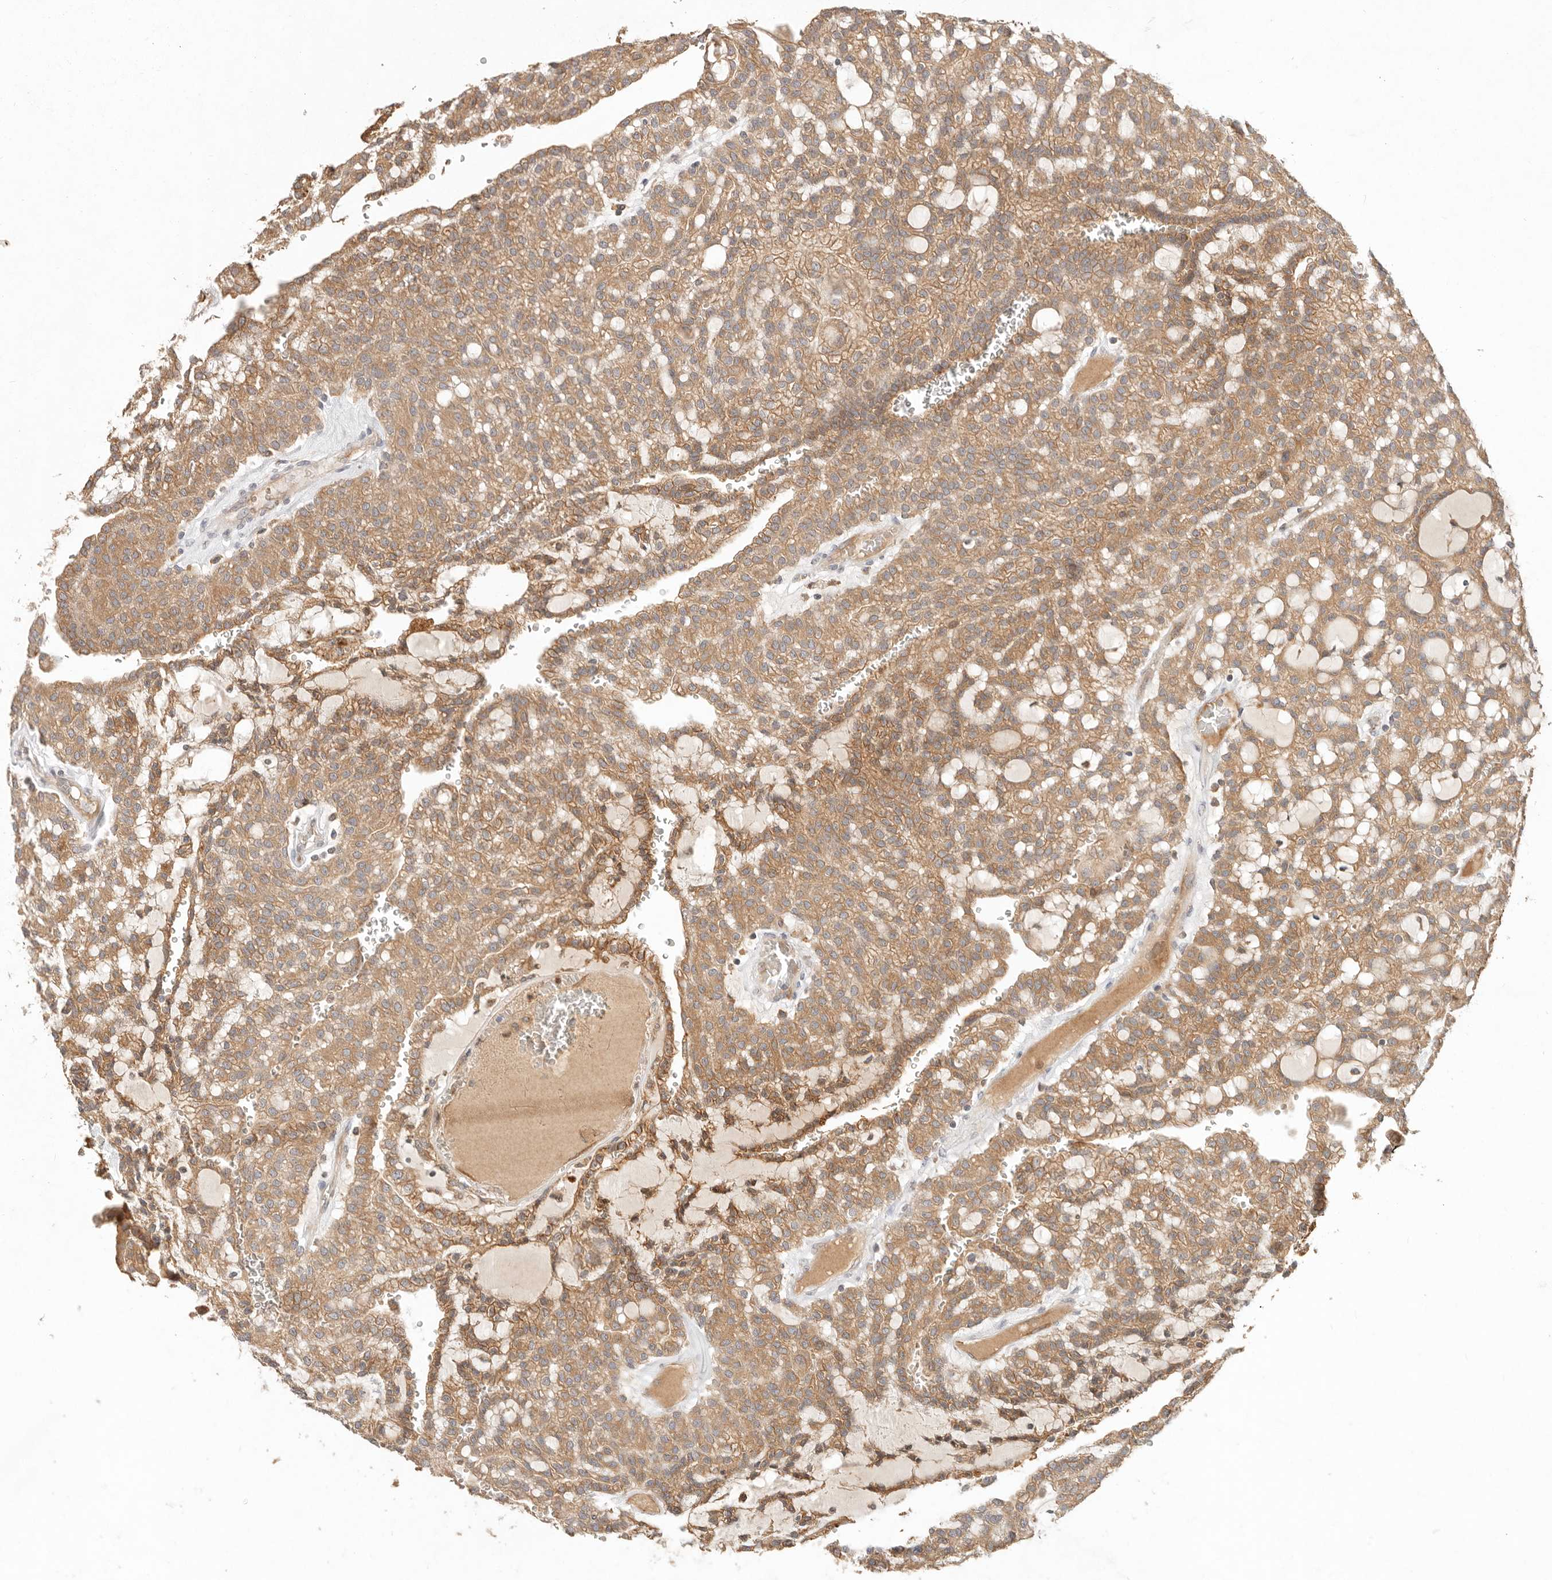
{"staining": {"intensity": "moderate", "quantity": ">75%", "location": "cytoplasmic/membranous"}, "tissue": "renal cancer", "cell_type": "Tumor cells", "image_type": "cancer", "snomed": [{"axis": "morphology", "description": "Adenocarcinoma, NOS"}, {"axis": "topography", "description": "Kidney"}], "caption": "DAB immunohistochemical staining of human renal adenocarcinoma exhibits moderate cytoplasmic/membranous protein positivity in approximately >75% of tumor cells.", "gene": "ARHGEF10L", "patient": {"sex": "male", "age": 63}}